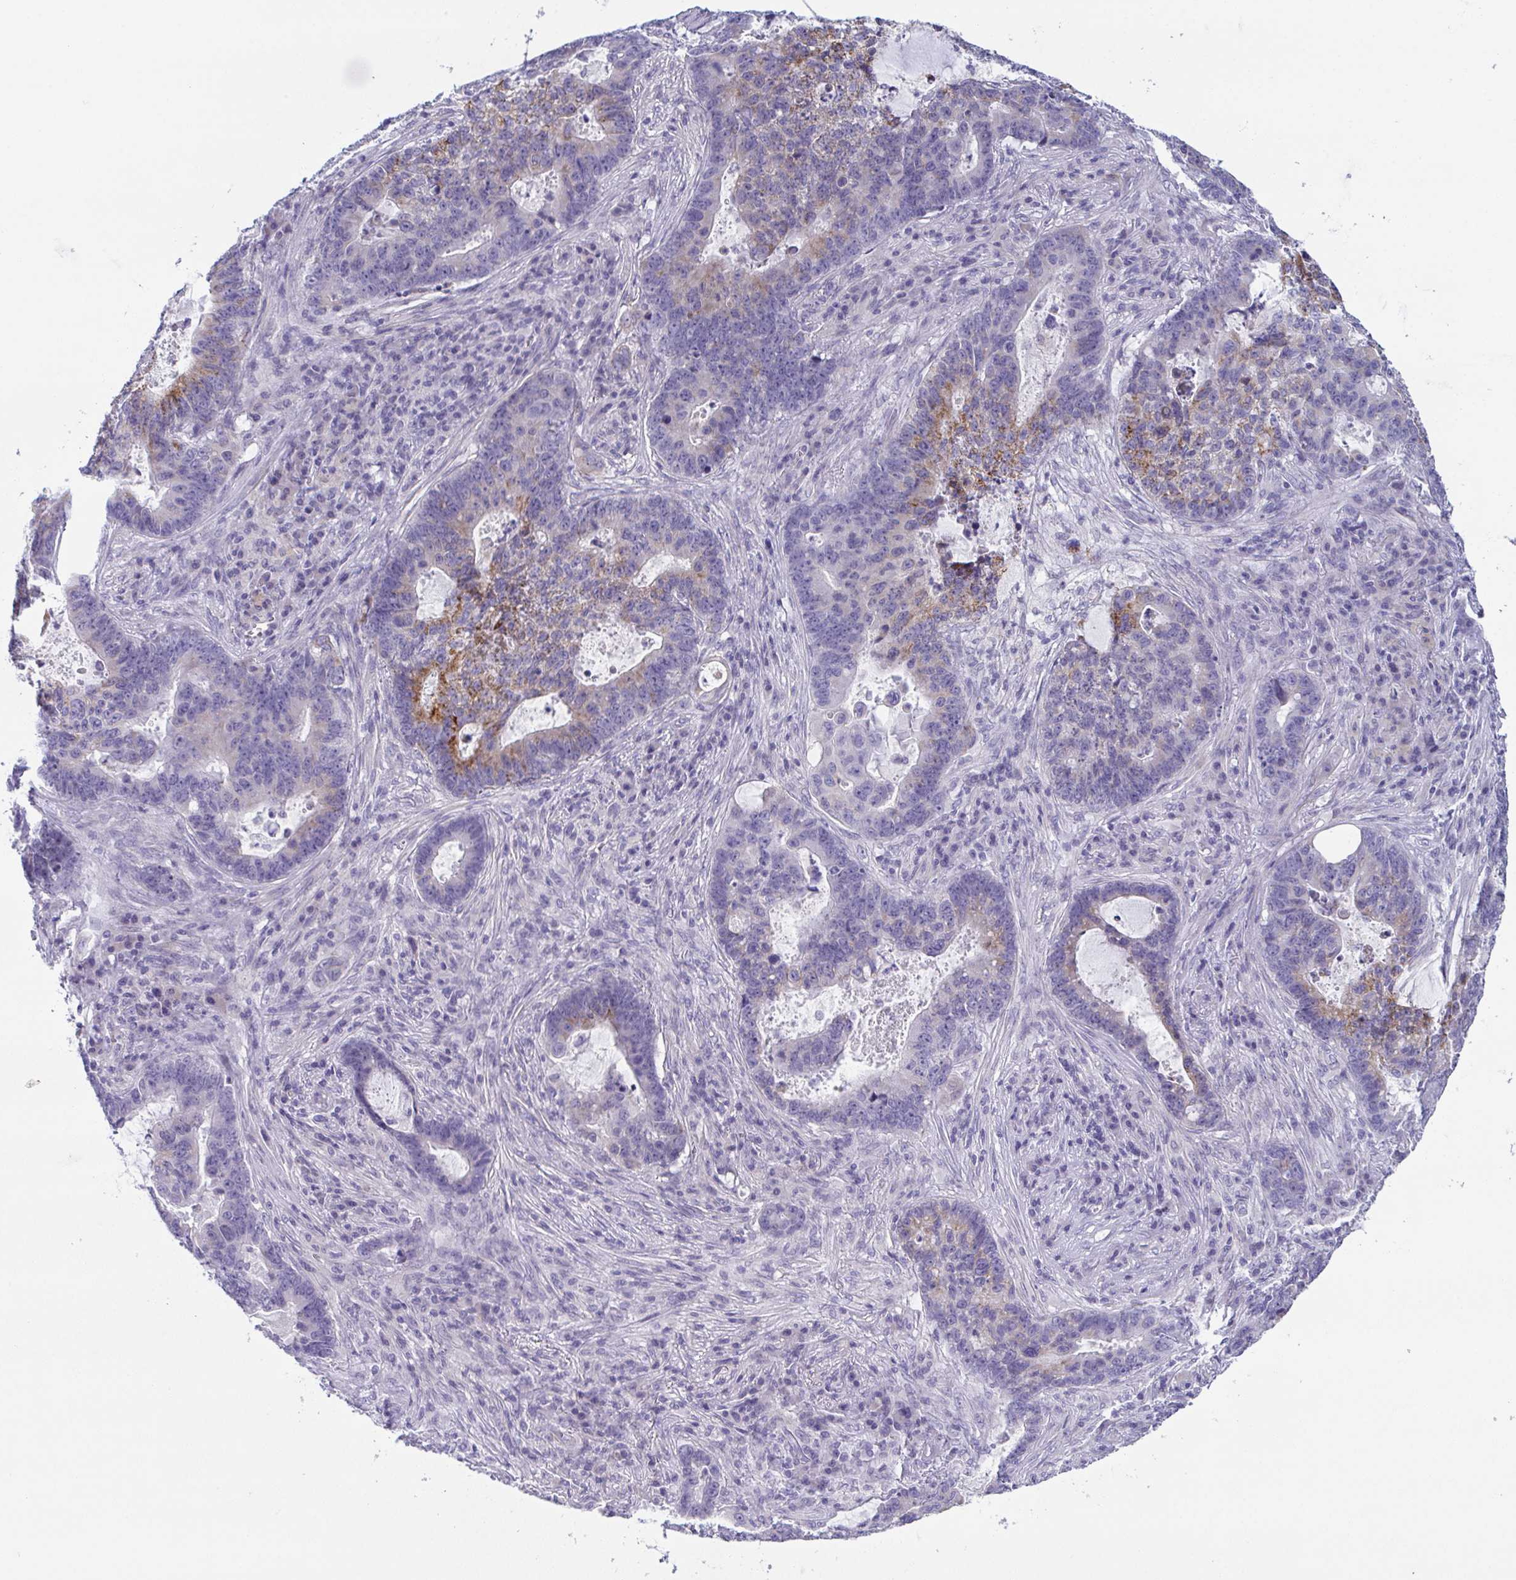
{"staining": {"intensity": "moderate", "quantity": "<25%", "location": "cytoplasmic/membranous"}, "tissue": "lung cancer", "cell_type": "Tumor cells", "image_type": "cancer", "snomed": [{"axis": "morphology", "description": "Aneuploidy"}, {"axis": "morphology", "description": "Adenocarcinoma, NOS"}, {"axis": "morphology", "description": "Adenocarcinoma primary or metastatic"}, {"axis": "topography", "description": "Lung"}], "caption": "This is a photomicrograph of immunohistochemistry (IHC) staining of lung cancer (adenocarcinoma), which shows moderate positivity in the cytoplasmic/membranous of tumor cells.", "gene": "TEX19", "patient": {"sex": "female", "age": 75}}